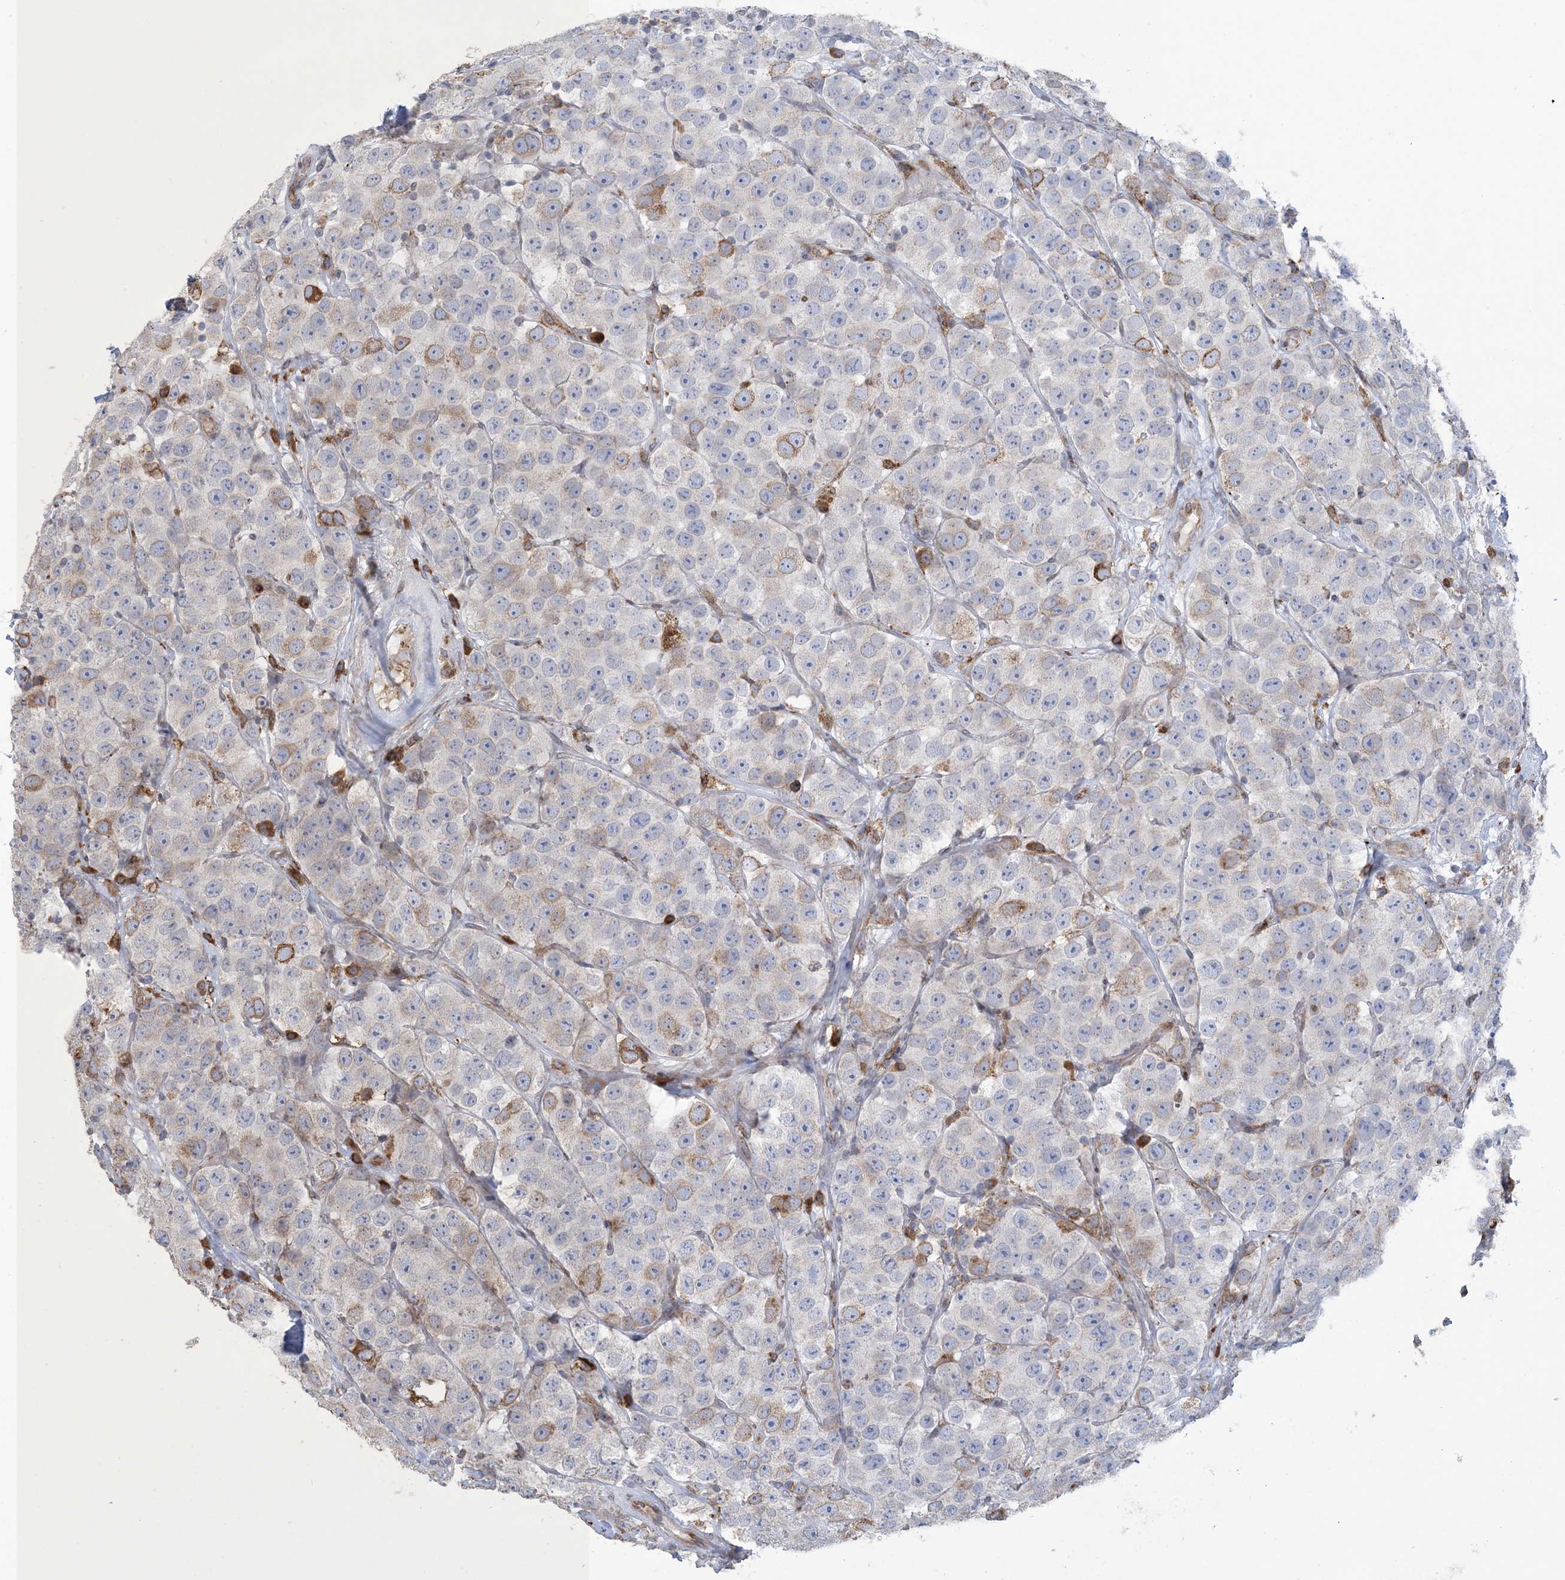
{"staining": {"intensity": "moderate", "quantity": "<25%", "location": "cytoplasmic/membranous"}, "tissue": "testis cancer", "cell_type": "Tumor cells", "image_type": "cancer", "snomed": [{"axis": "morphology", "description": "Seminoma, NOS"}, {"axis": "topography", "description": "Testis"}], "caption": "Seminoma (testis) stained for a protein reveals moderate cytoplasmic/membranous positivity in tumor cells.", "gene": "SHANK1", "patient": {"sex": "male", "age": 28}}